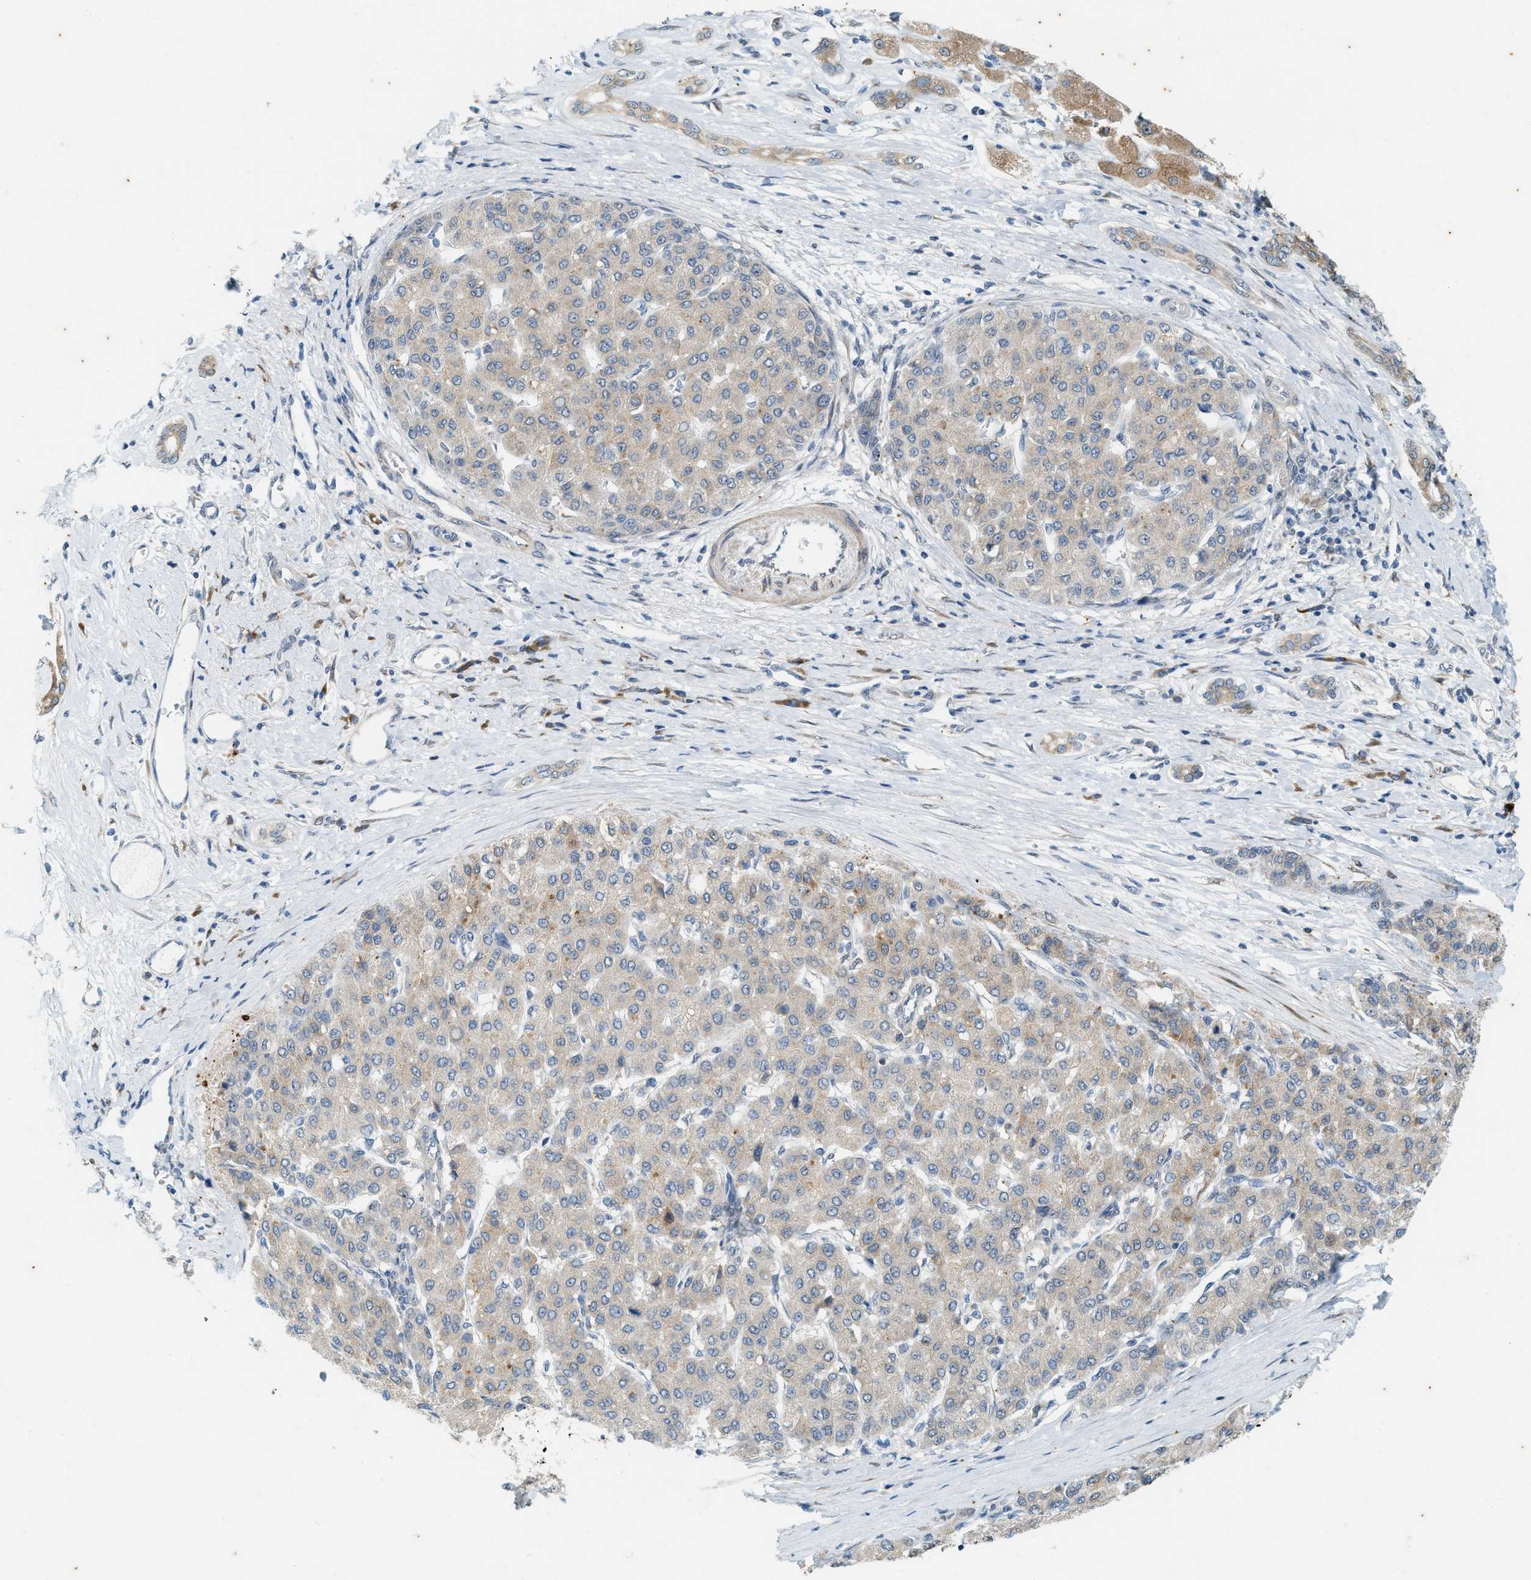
{"staining": {"intensity": "weak", "quantity": "25%-75%", "location": "cytoplasmic/membranous"}, "tissue": "liver cancer", "cell_type": "Tumor cells", "image_type": "cancer", "snomed": [{"axis": "morphology", "description": "Carcinoma, Hepatocellular, NOS"}, {"axis": "topography", "description": "Liver"}], "caption": "Immunohistochemical staining of human liver cancer (hepatocellular carcinoma) demonstrates weak cytoplasmic/membranous protein staining in approximately 25%-75% of tumor cells. Ihc stains the protein of interest in brown and the nuclei are stained blue.", "gene": "CHPF2", "patient": {"sex": "male", "age": 65}}